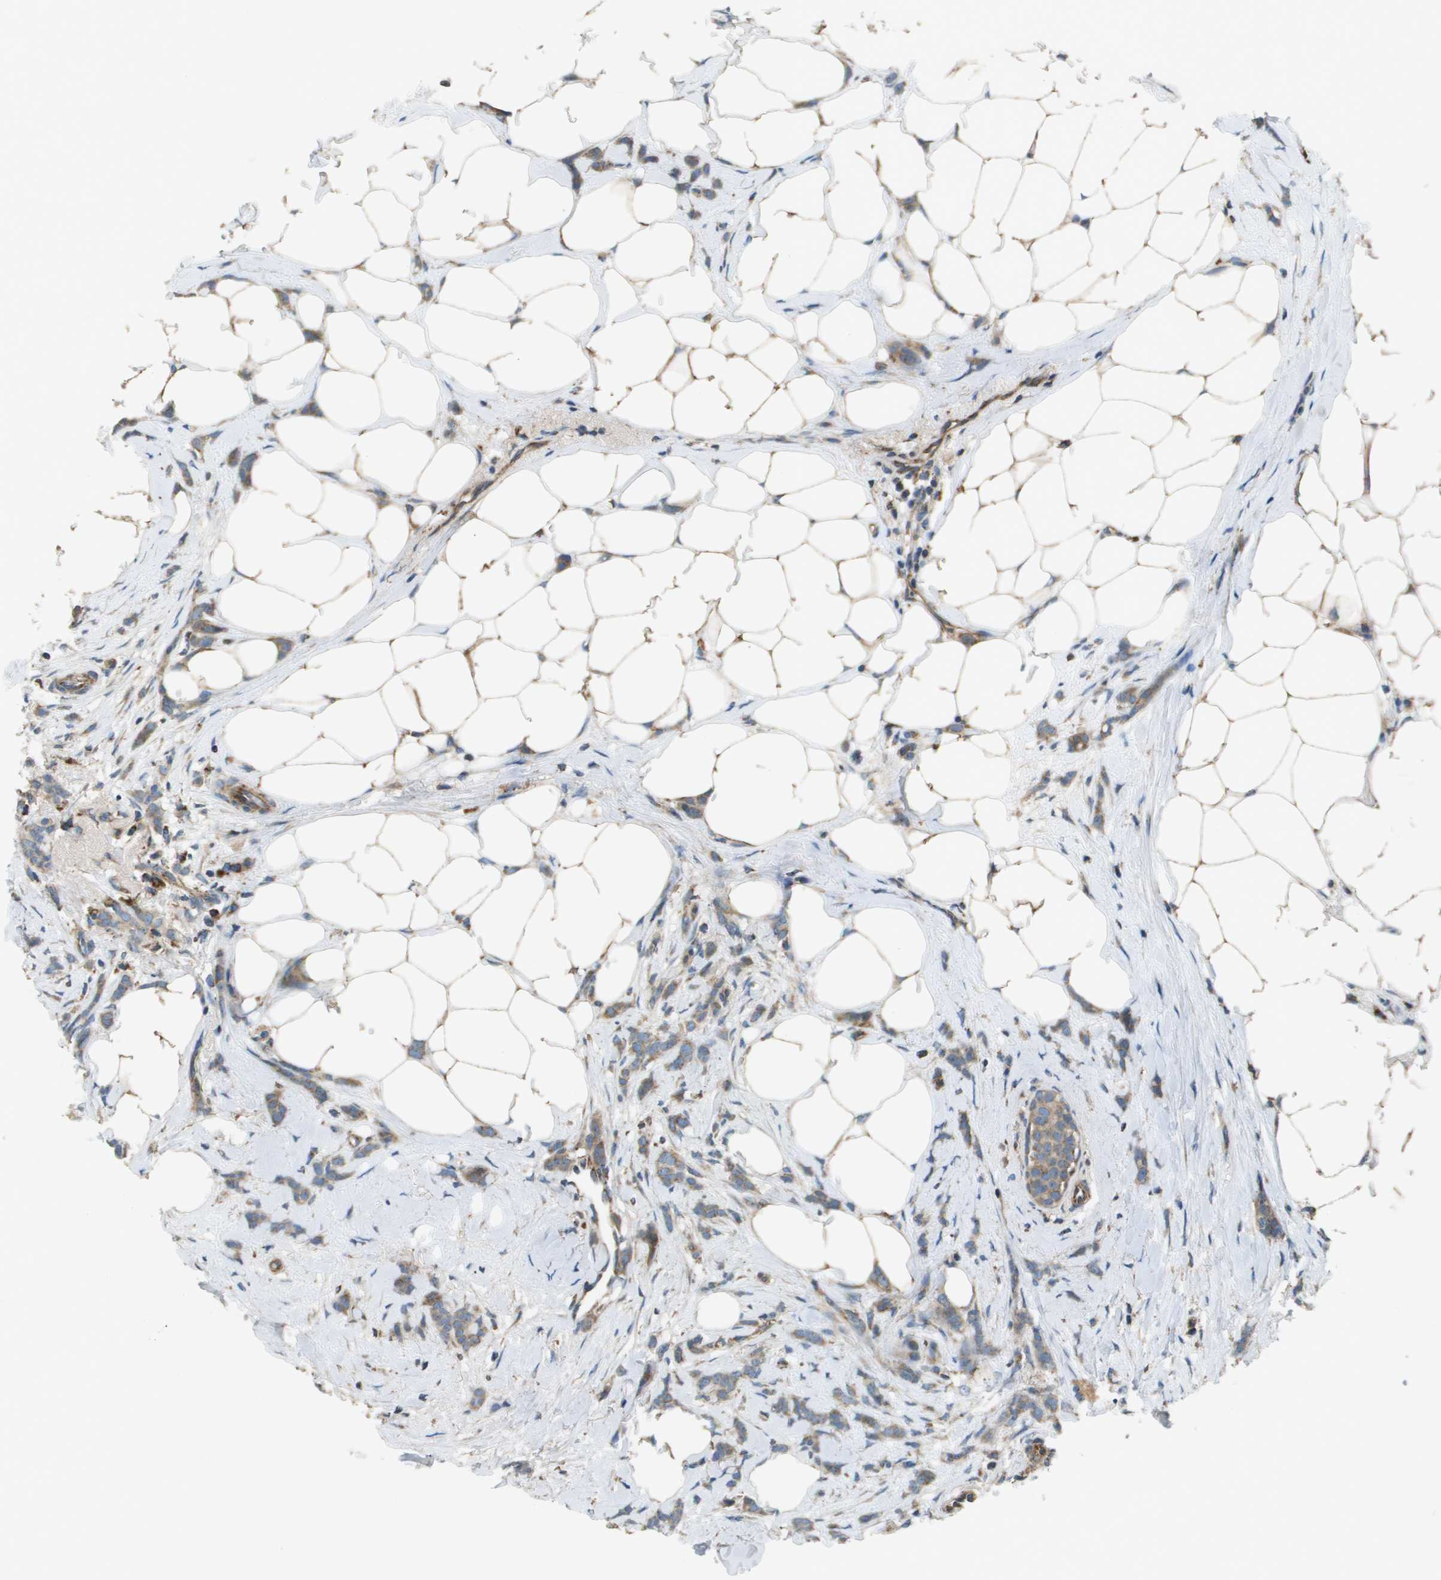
{"staining": {"intensity": "moderate", "quantity": ">75%", "location": "cytoplasmic/membranous"}, "tissue": "breast cancer", "cell_type": "Tumor cells", "image_type": "cancer", "snomed": [{"axis": "morphology", "description": "Lobular carcinoma, in situ"}, {"axis": "morphology", "description": "Lobular carcinoma"}, {"axis": "topography", "description": "Breast"}], "caption": "Breast lobular carcinoma stained with a protein marker displays moderate staining in tumor cells.", "gene": "NRK", "patient": {"sex": "female", "age": 41}}